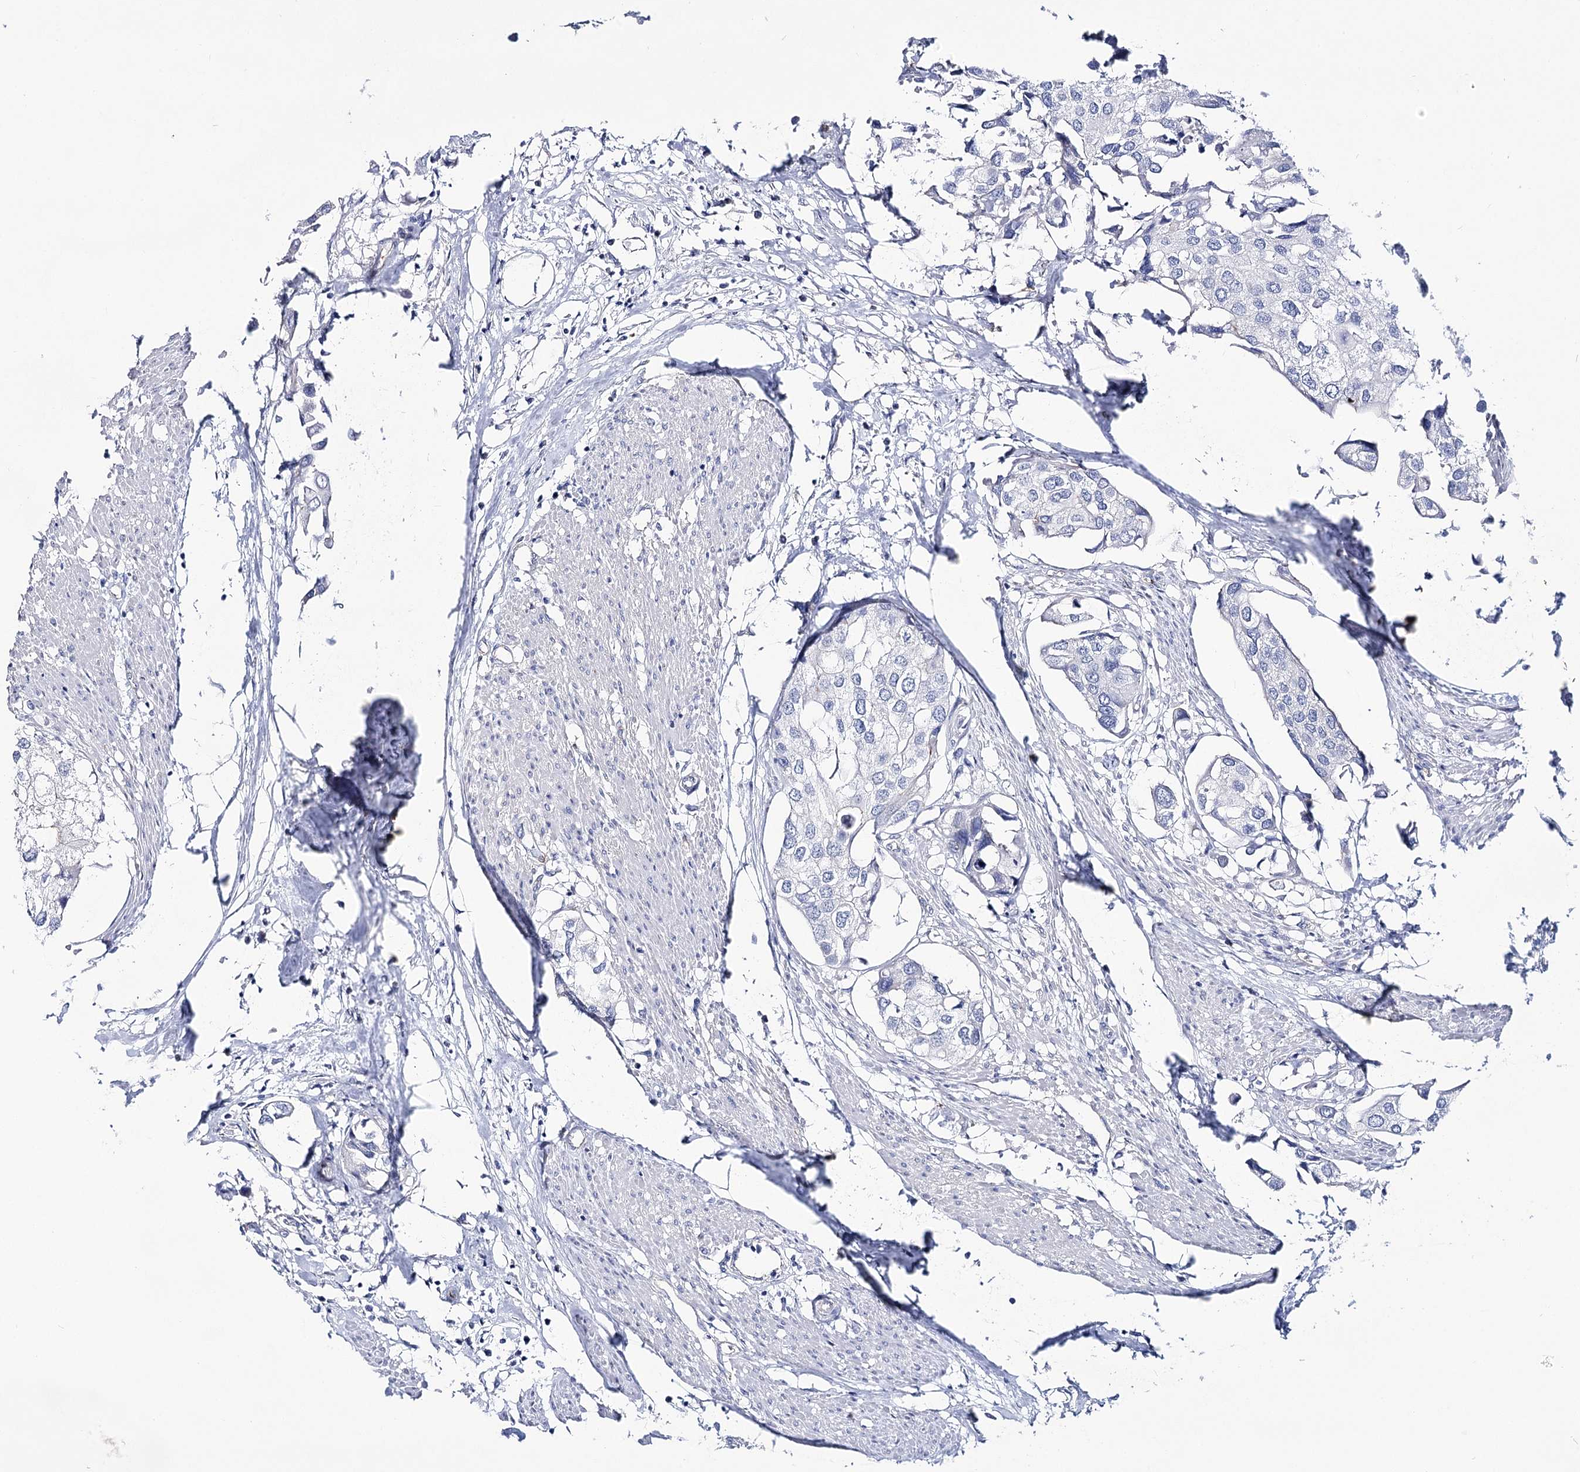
{"staining": {"intensity": "negative", "quantity": "none", "location": "none"}, "tissue": "urothelial cancer", "cell_type": "Tumor cells", "image_type": "cancer", "snomed": [{"axis": "morphology", "description": "Urothelial carcinoma, High grade"}, {"axis": "topography", "description": "Urinary bladder"}], "caption": "High power microscopy micrograph of an immunohistochemistry (IHC) micrograph of high-grade urothelial carcinoma, revealing no significant expression in tumor cells. Brightfield microscopy of immunohistochemistry stained with DAB (3,3'-diaminobenzidine) (brown) and hematoxylin (blue), captured at high magnification.", "gene": "NRAP", "patient": {"sex": "male", "age": 64}}